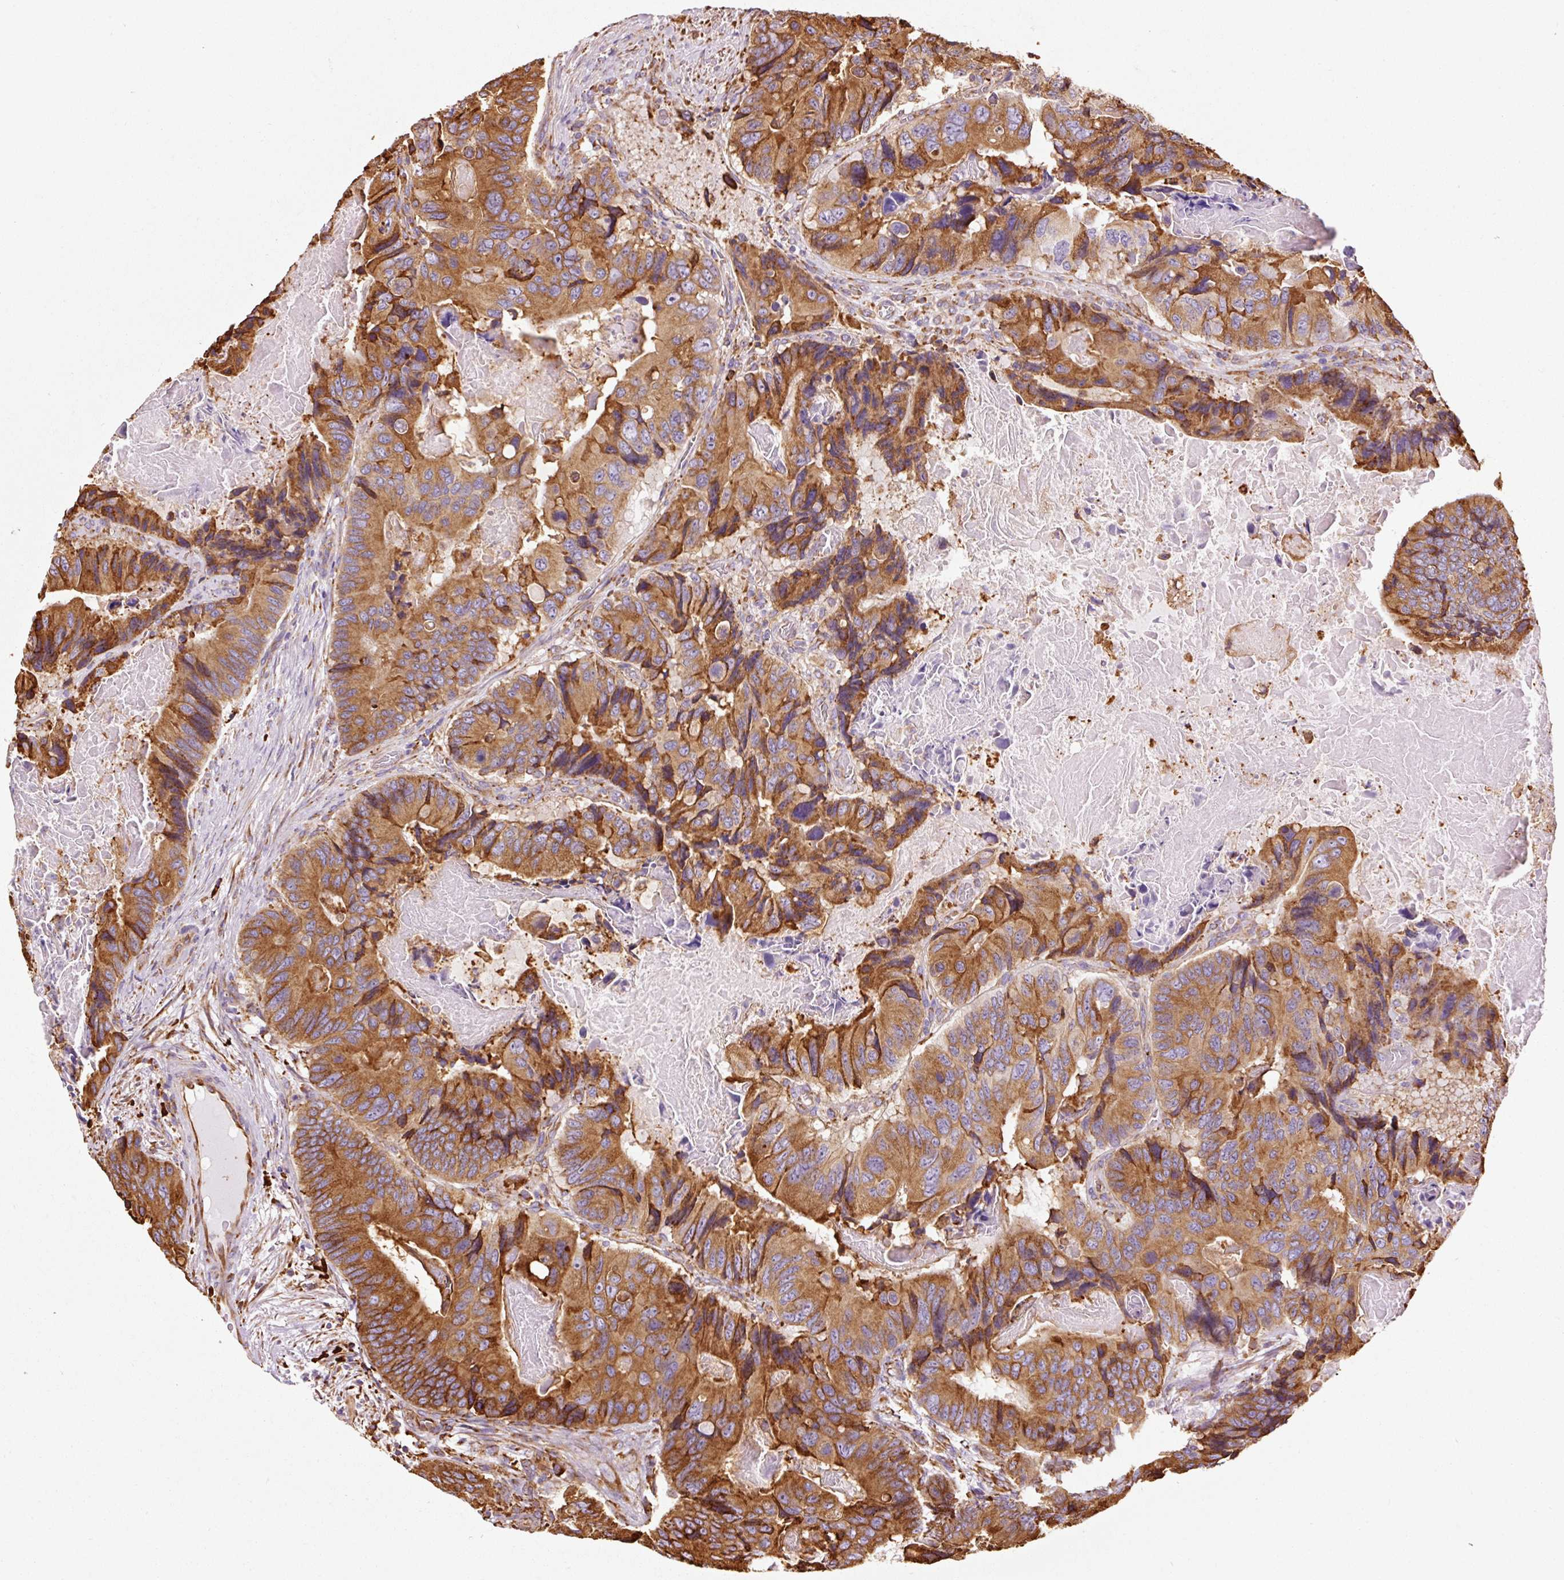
{"staining": {"intensity": "strong", "quantity": ">75%", "location": "cytoplasmic/membranous"}, "tissue": "colorectal cancer", "cell_type": "Tumor cells", "image_type": "cancer", "snomed": [{"axis": "morphology", "description": "Adenocarcinoma, NOS"}, {"axis": "topography", "description": "Colon"}], "caption": "IHC (DAB) staining of adenocarcinoma (colorectal) displays strong cytoplasmic/membranous protein expression in about >75% of tumor cells. (Stains: DAB in brown, nuclei in blue, Microscopy: brightfield microscopy at high magnification).", "gene": "KLC1", "patient": {"sex": "male", "age": 84}}